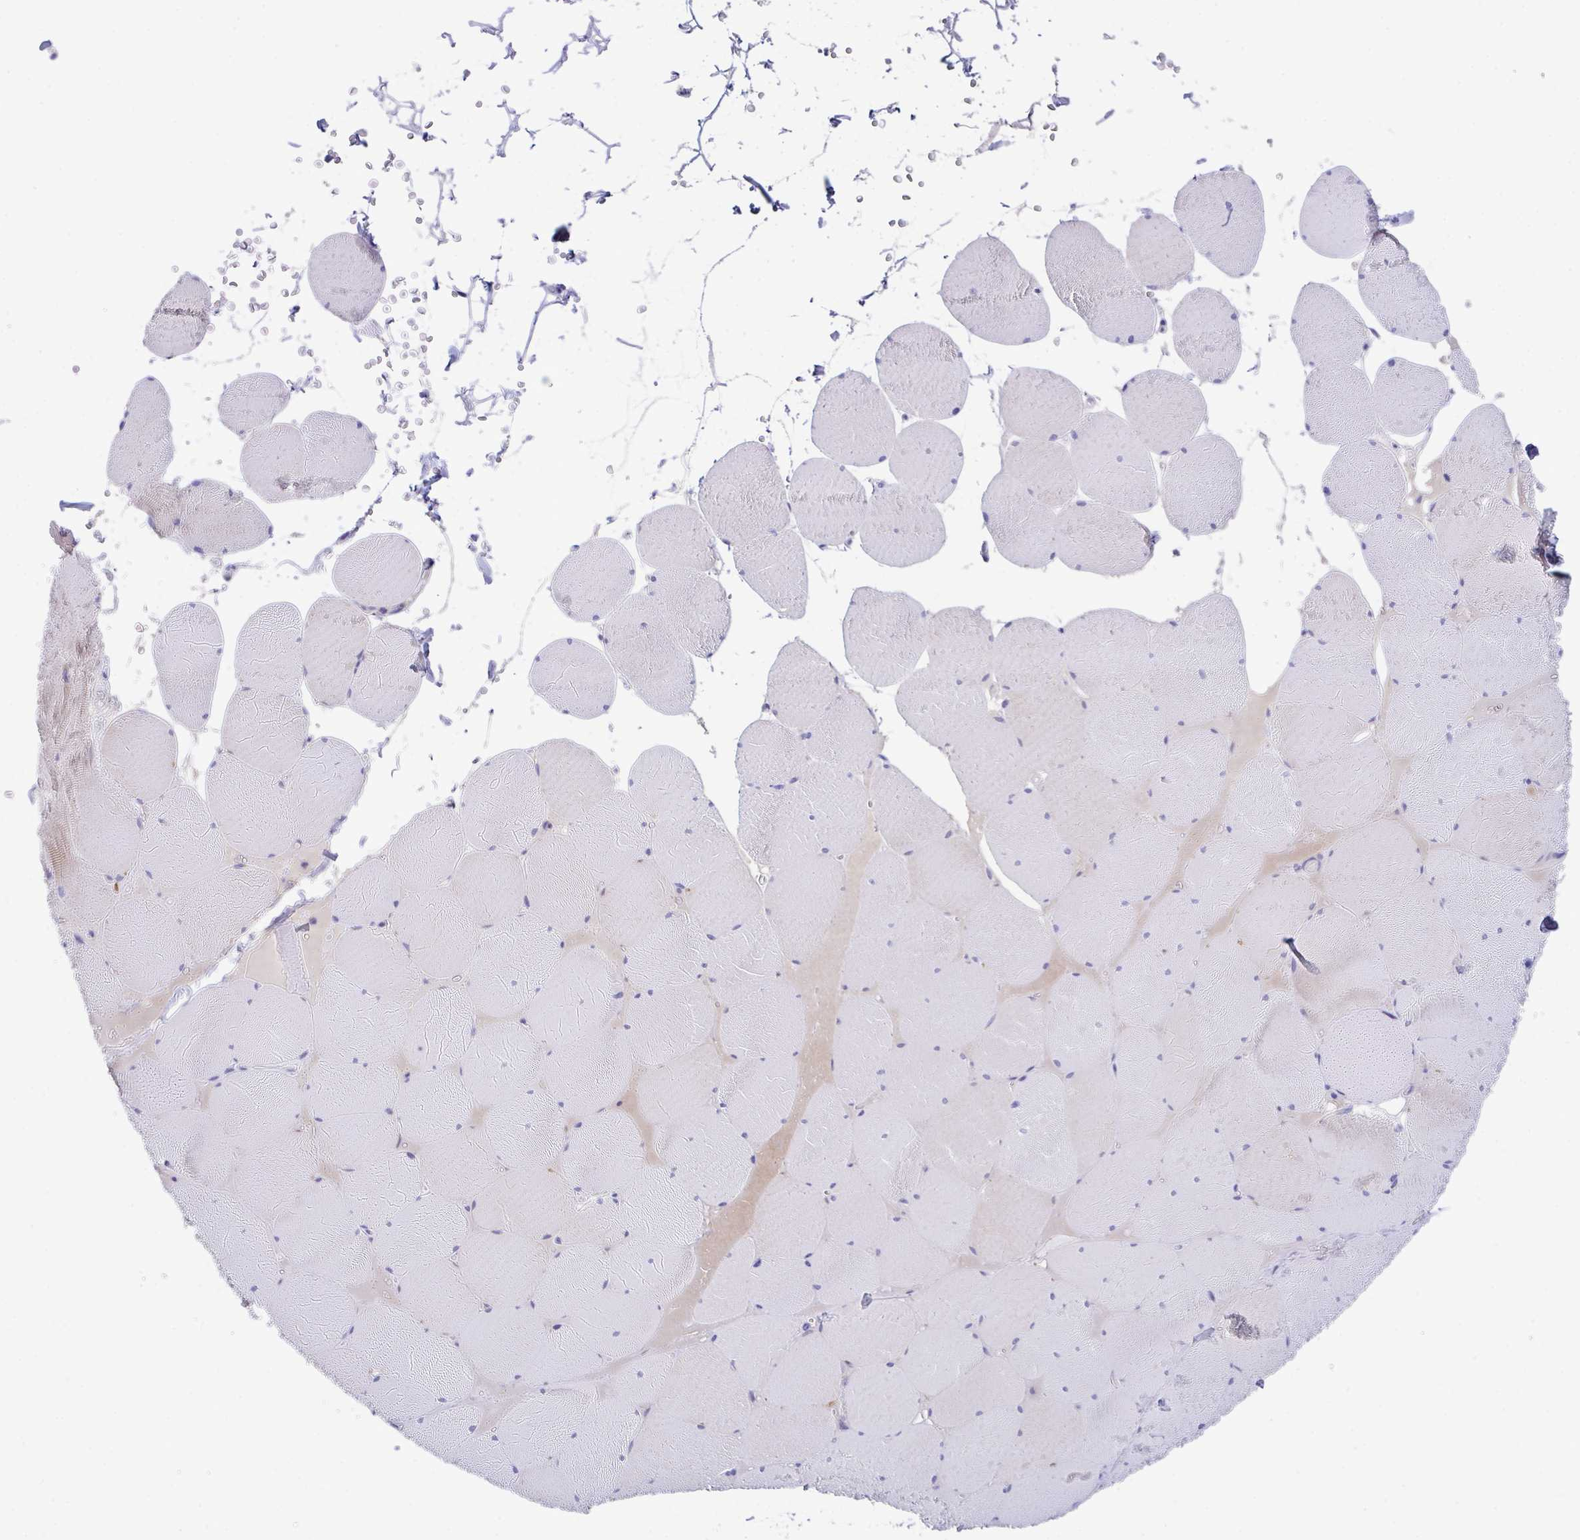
{"staining": {"intensity": "weak", "quantity": "<25%", "location": "cytoplasmic/membranous"}, "tissue": "skeletal muscle", "cell_type": "Myocytes", "image_type": "normal", "snomed": [{"axis": "morphology", "description": "Normal tissue, NOS"}, {"axis": "topography", "description": "Skeletal muscle"}, {"axis": "topography", "description": "Head-Neck"}], "caption": "Immunohistochemistry (IHC) micrograph of benign skeletal muscle: human skeletal muscle stained with DAB (3,3'-diaminobenzidine) reveals no significant protein expression in myocytes. The staining was performed using DAB (3,3'-diaminobenzidine) to visualize the protein expression in brown, while the nuclei were stained in blue with hematoxylin (Magnification: 20x).", "gene": "CA10", "patient": {"sex": "male", "age": 66}}